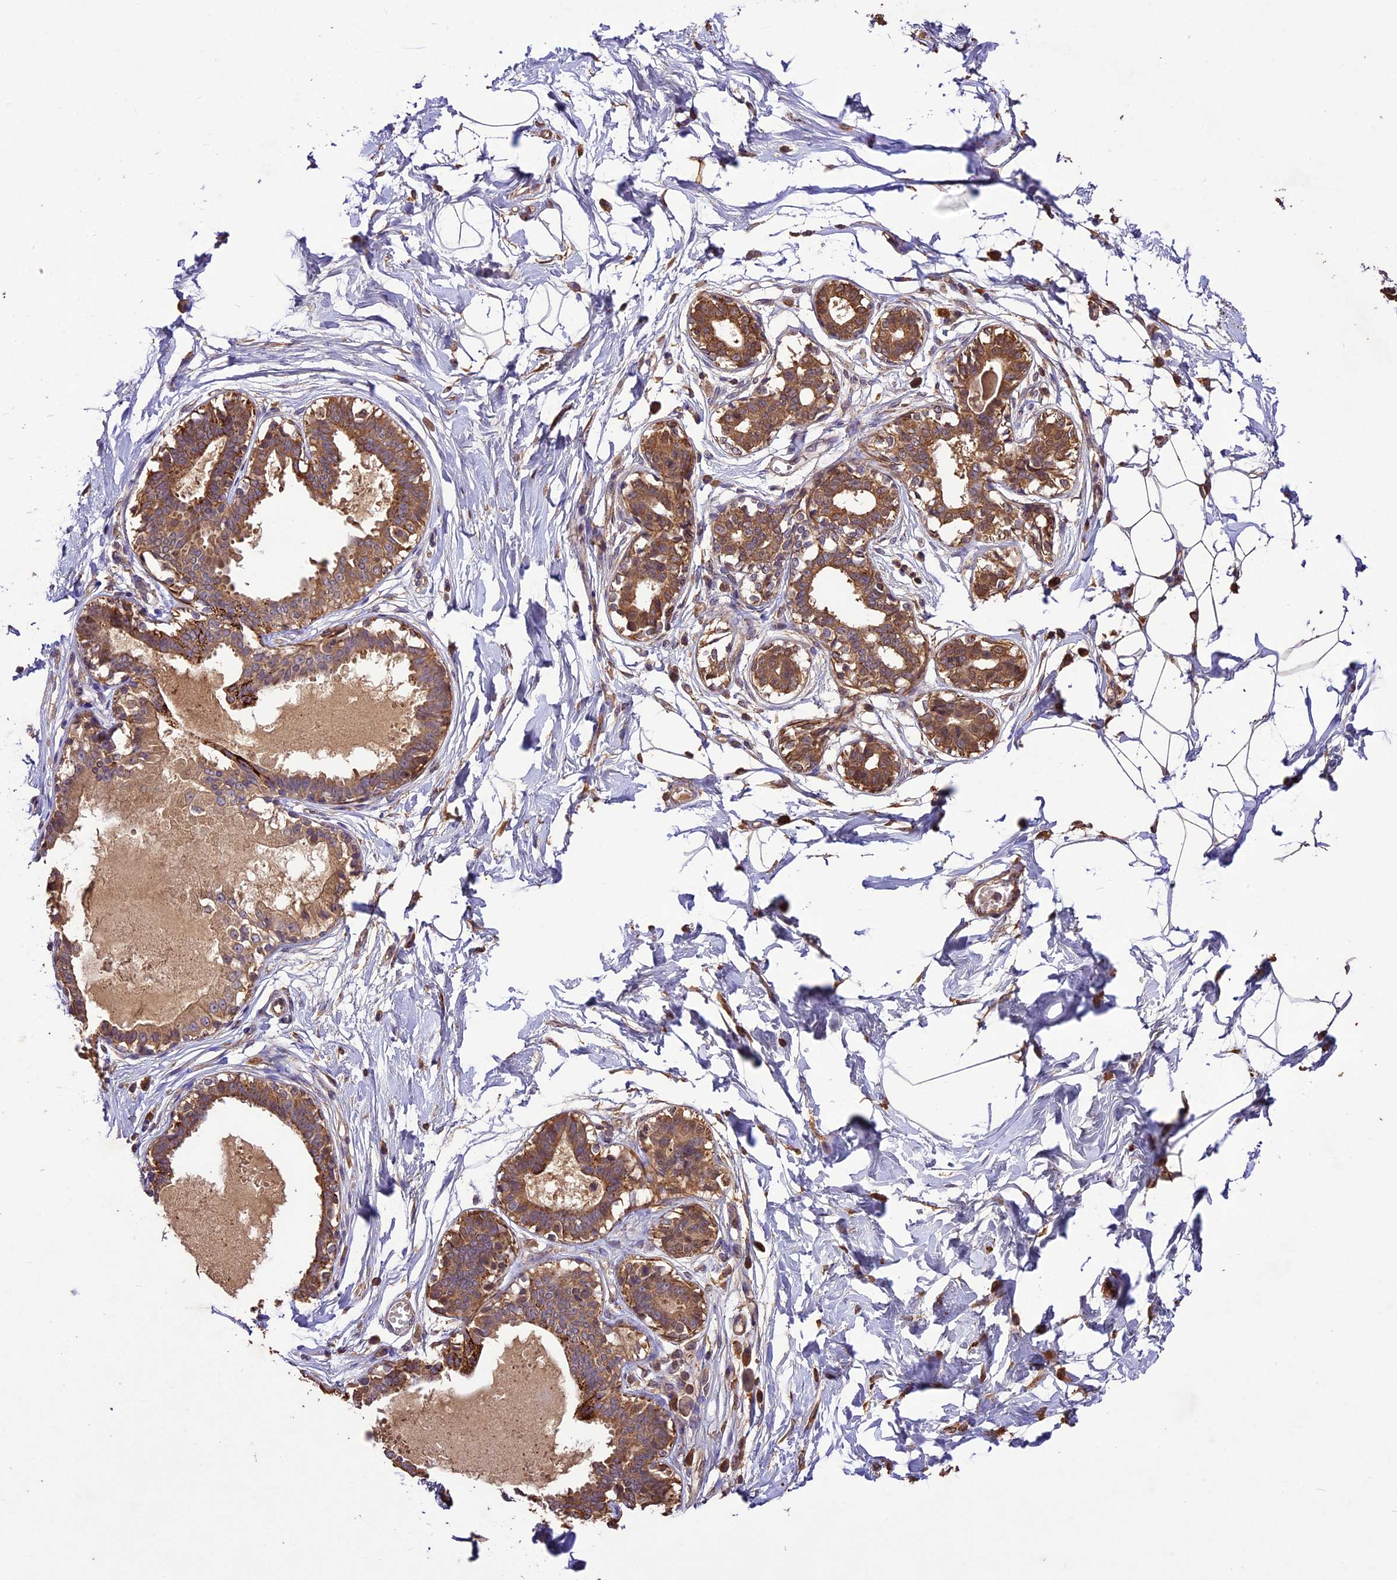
{"staining": {"intensity": "weak", "quantity": ">75%", "location": "cytoplasmic/membranous"}, "tissue": "breast", "cell_type": "Adipocytes", "image_type": "normal", "snomed": [{"axis": "morphology", "description": "Normal tissue, NOS"}, {"axis": "topography", "description": "Breast"}], "caption": "A high-resolution histopathology image shows immunohistochemistry staining of benign breast, which displays weak cytoplasmic/membranous positivity in approximately >75% of adipocytes.", "gene": "CRLF1", "patient": {"sex": "female", "age": 45}}